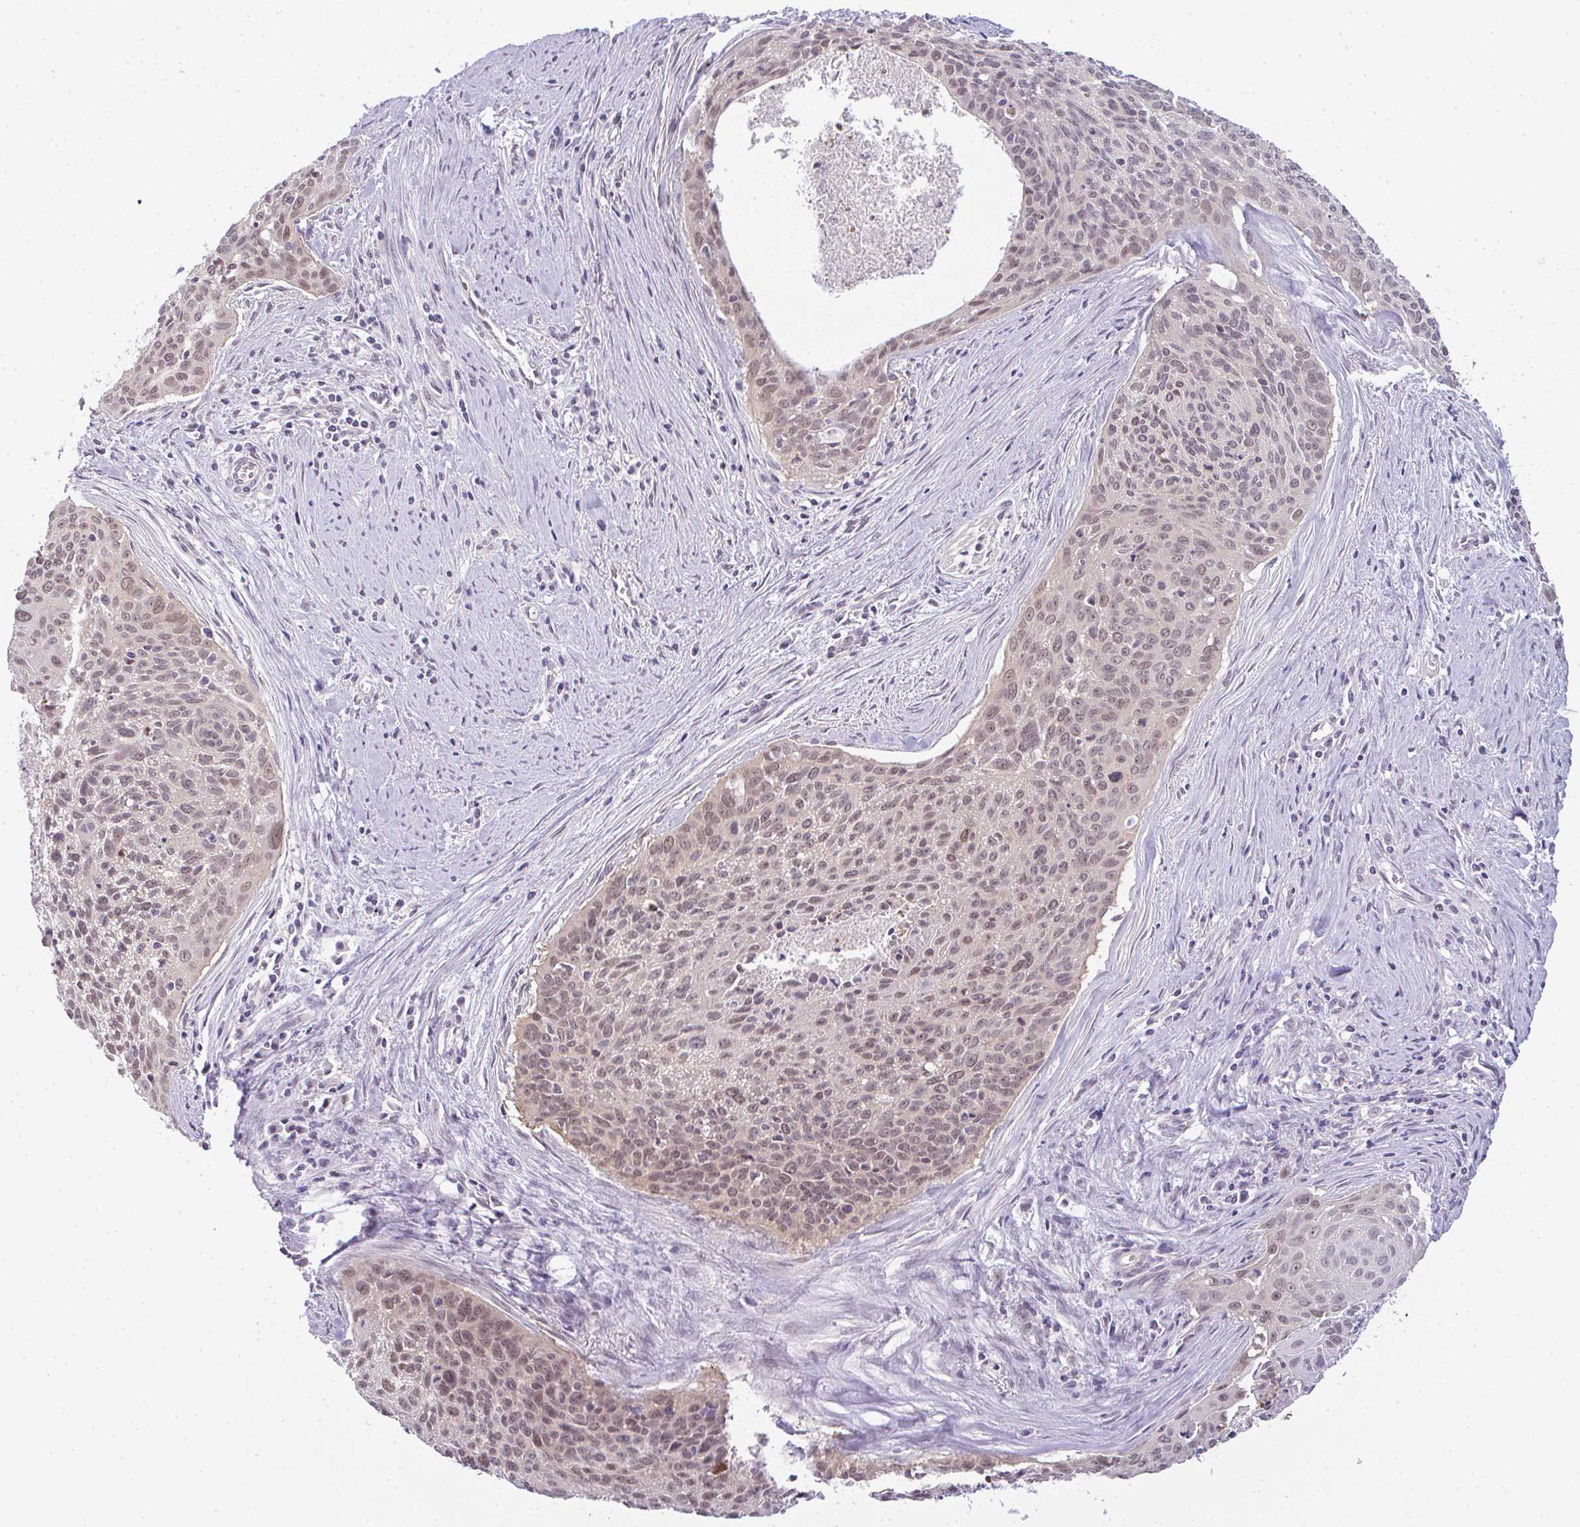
{"staining": {"intensity": "weak", "quantity": ">75%", "location": "nuclear"}, "tissue": "cervical cancer", "cell_type": "Tumor cells", "image_type": "cancer", "snomed": [{"axis": "morphology", "description": "Squamous cell carcinoma, NOS"}, {"axis": "topography", "description": "Cervix"}], "caption": "This histopathology image reveals IHC staining of human cervical cancer, with low weak nuclear staining in about >75% of tumor cells.", "gene": "CSE1L", "patient": {"sex": "female", "age": 55}}